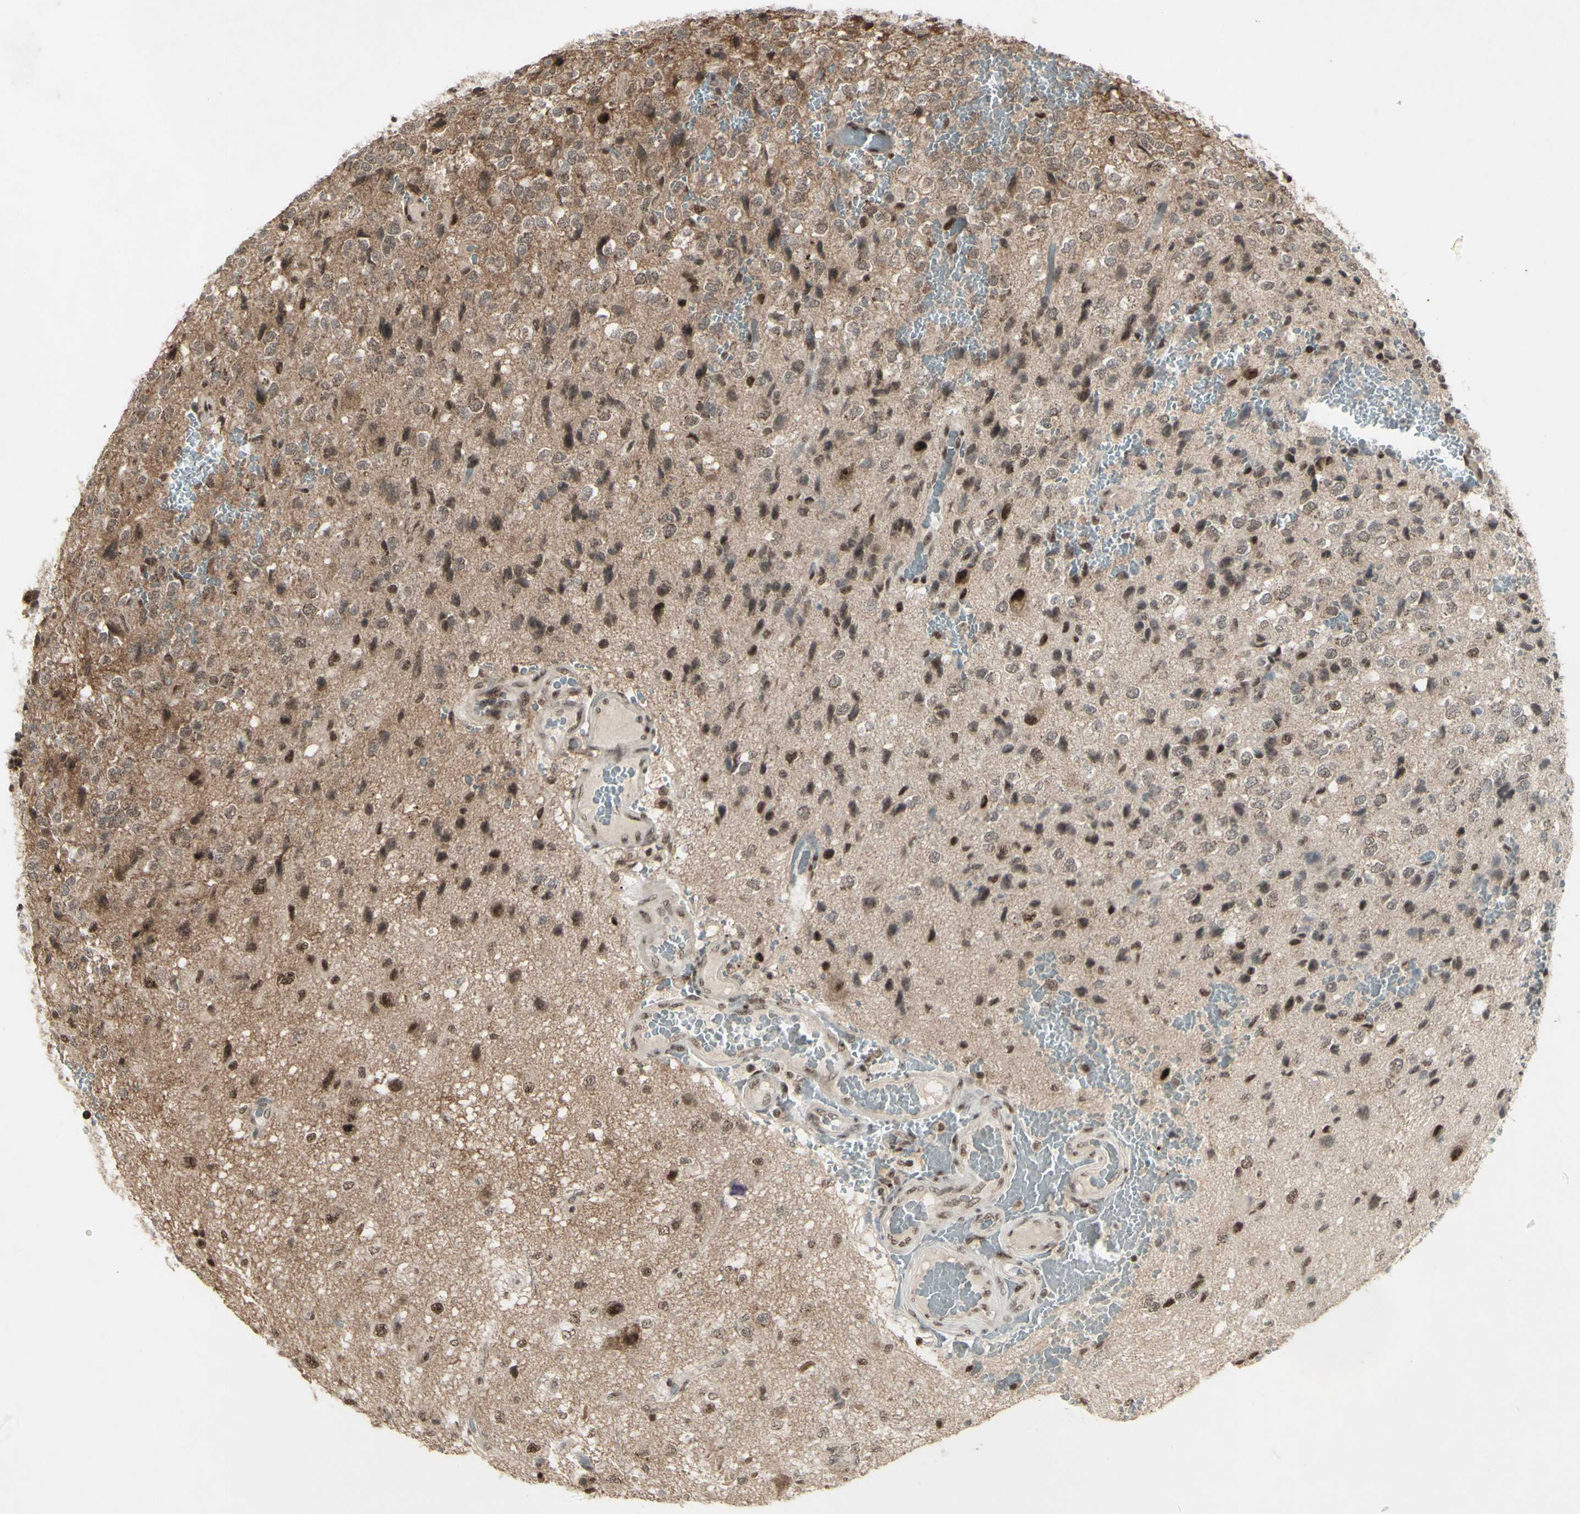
{"staining": {"intensity": "moderate", "quantity": ">75%", "location": "cytoplasmic/membranous,nuclear"}, "tissue": "glioma", "cell_type": "Tumor cells", "image_type": "cancer", "snomed": [{"axis": "morphology", "description": "Glioma, malignant, High grade"}, {"axis": "topography", "description": "pancreas cauda"}], "caption": "Immunohistochemical staining of human glioma shows moderate cytoplasmic/membranous and nuclear protein expression in about >75% of tumor cells. The staining is performed using DAB brown chromogen to label protein expression. The nuclei are counter-stained blue using hematoxylin.", "gene": "CCNT1", "patient": {"sex": "male", "age": 60}}